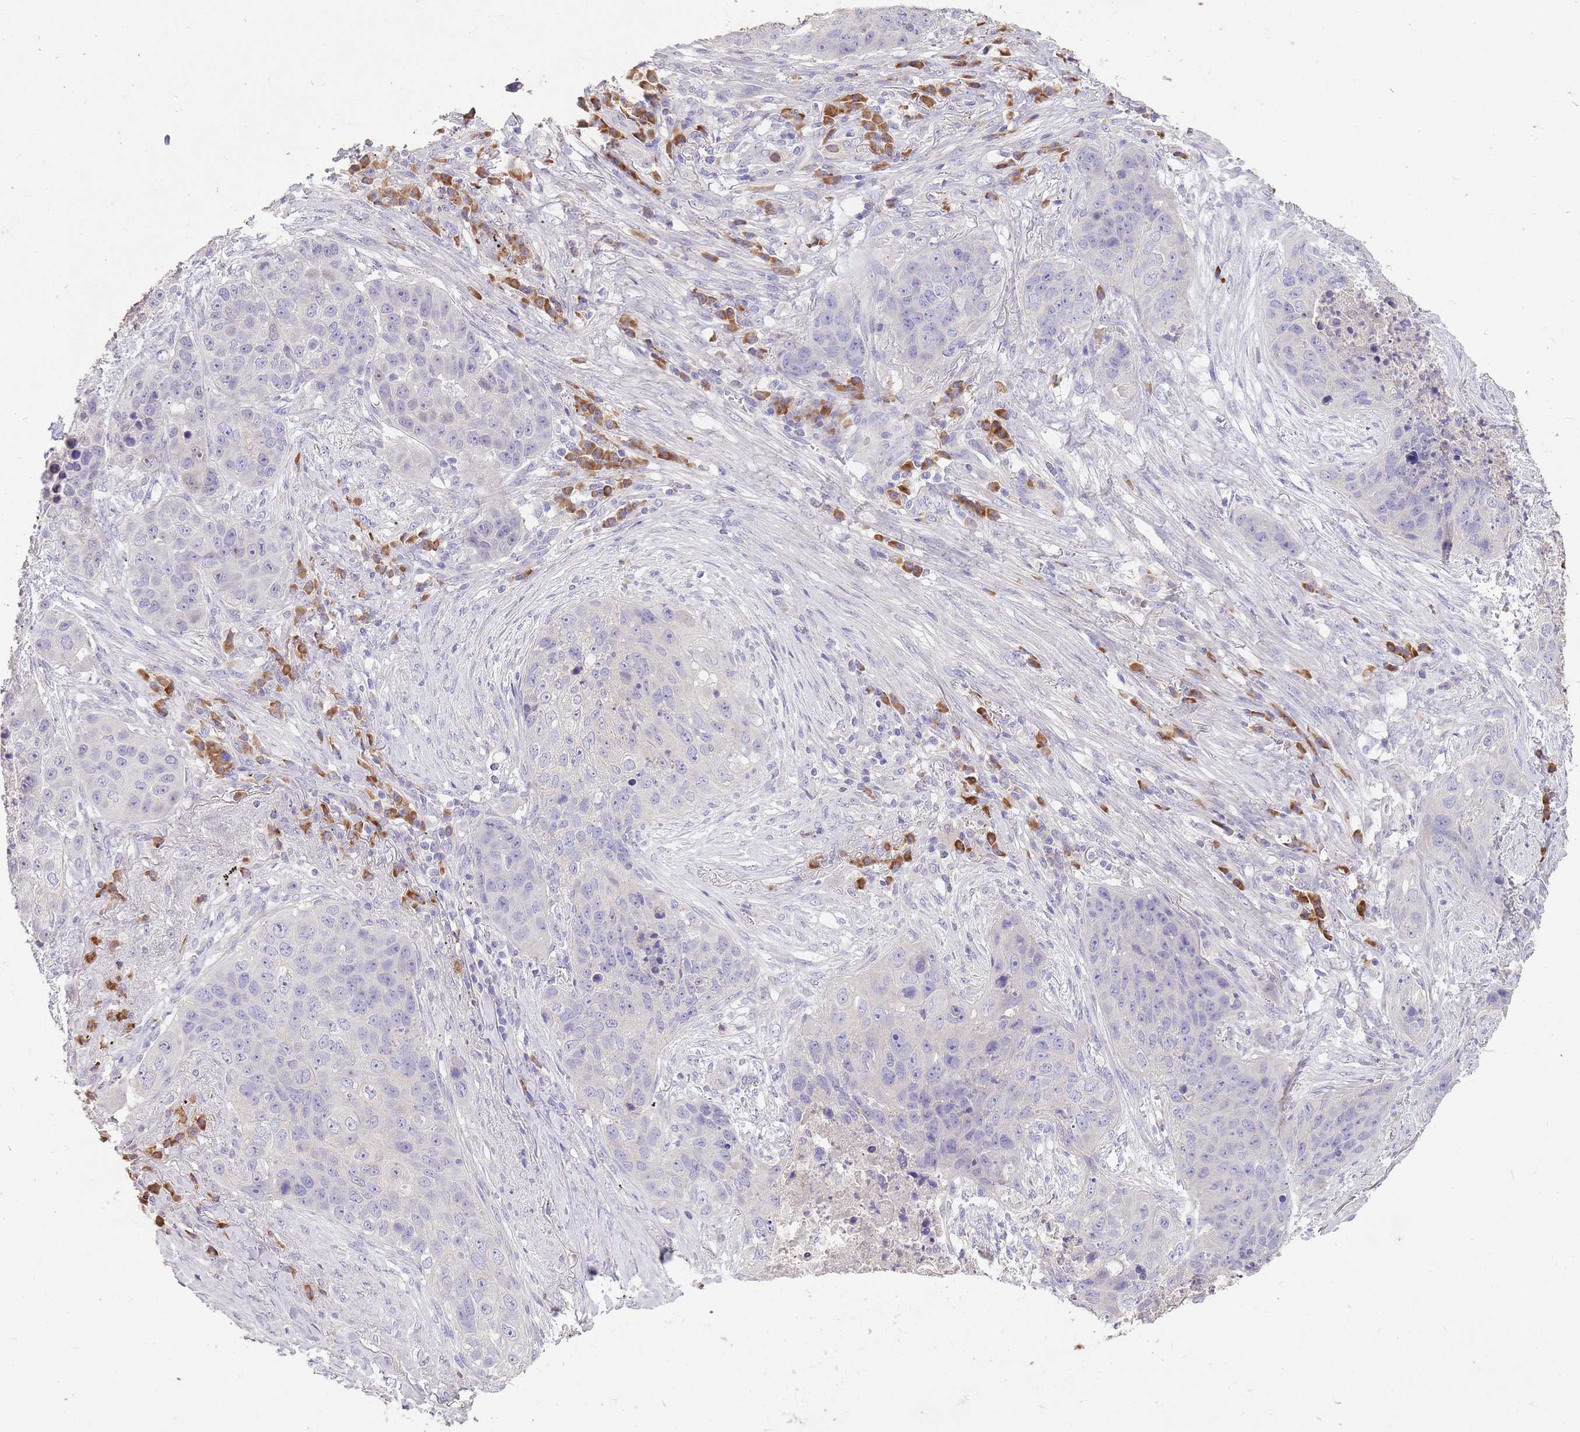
{"staining": {"intensity": "negative", "quantity": "none", "location": "none"}, "tissue": "lung cancer", "cell_type": "Tumor cells", "image_type": "cancer", "snomed": [{"axis": "morphology", "description": "Squamous cell carcinoma, NOS"}, {"axis": "topography", "description": "Lung"}], "caption": "Tumor cells show no significant expression in lung squamous cell carcinoma.", "gene": "FRG2C", "patient": {"sex": "female", "age": 63}}